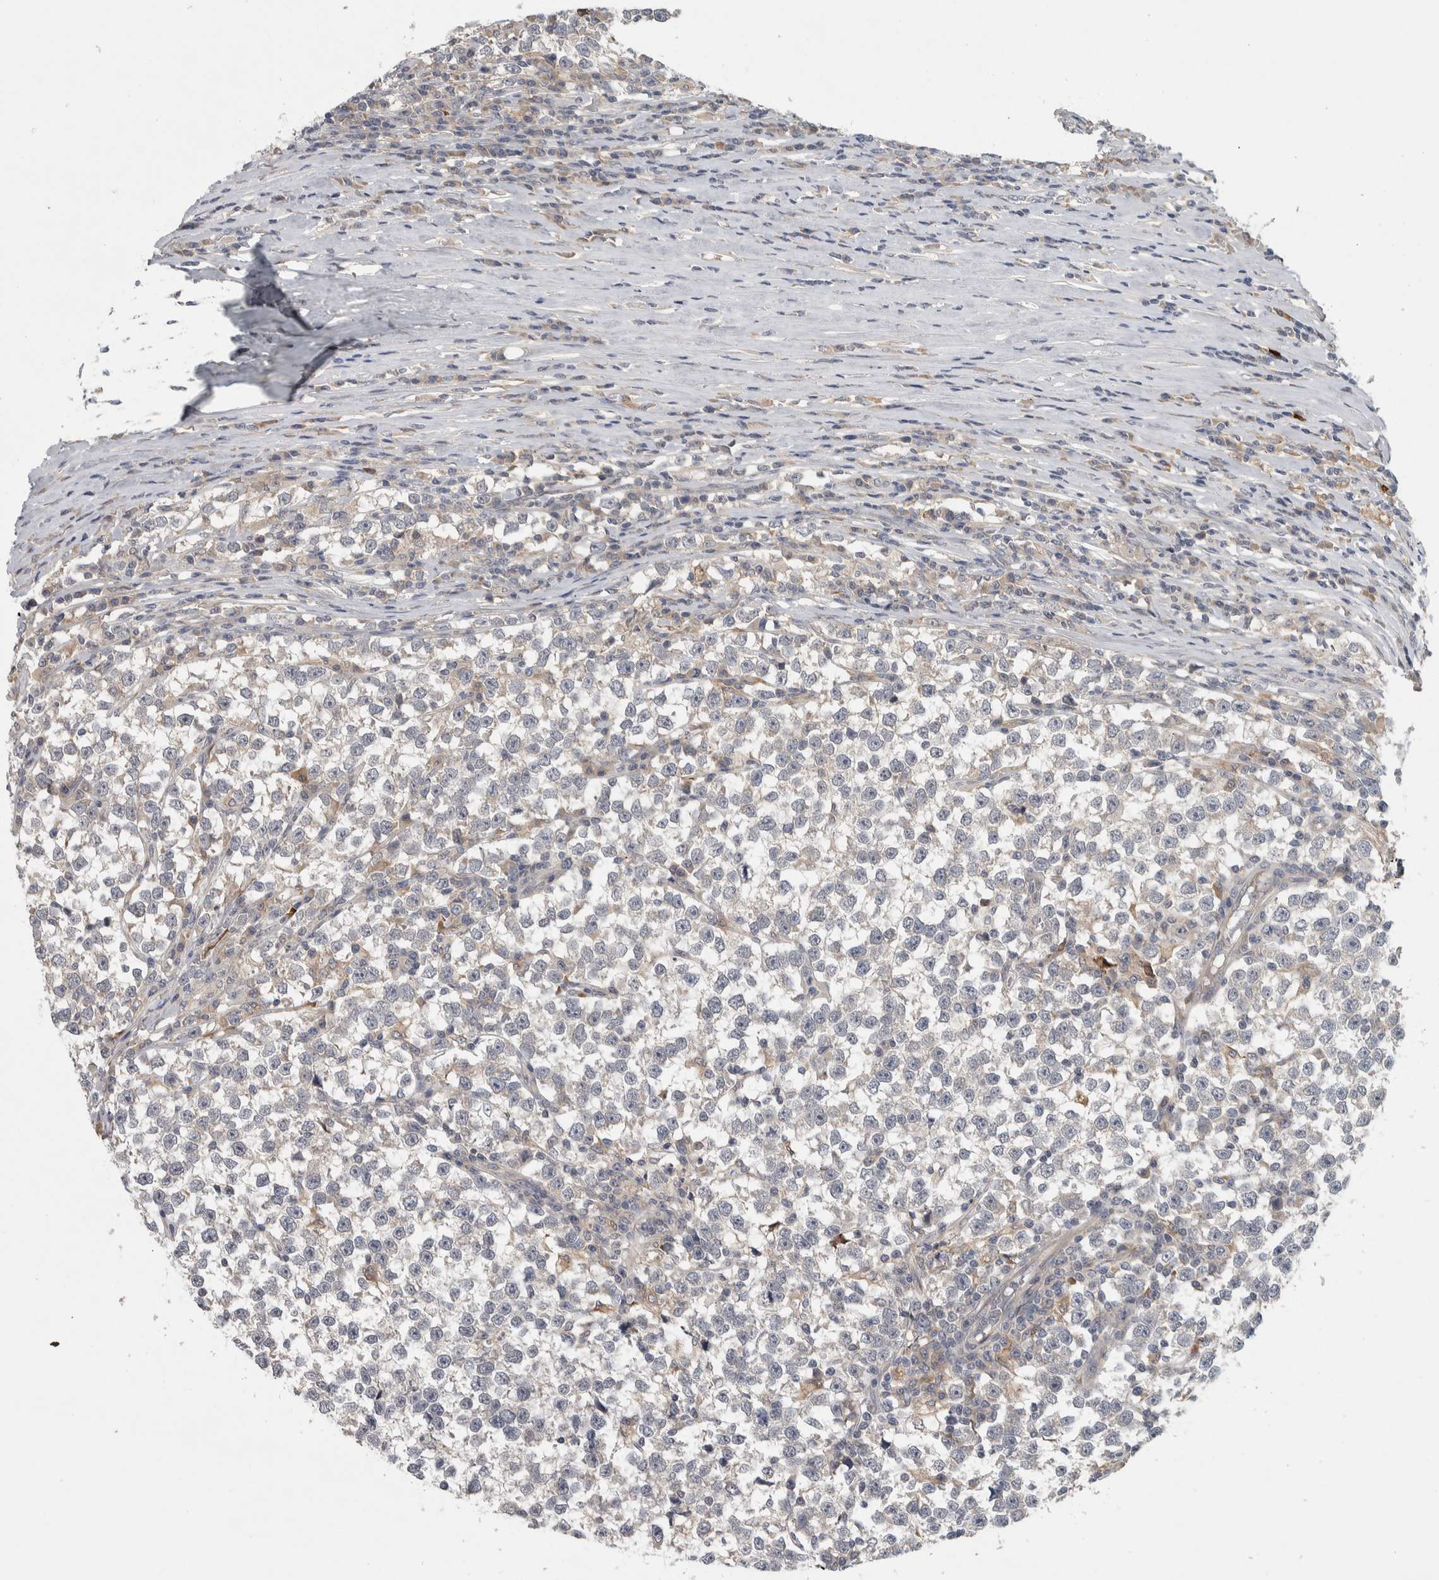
{"staining": {"intensity": "negative", "quantity": "none", "location": "none"}, "tissue": "testis cancer", "cell_type": "Tumor cells", "image_type": "cancer", "snomed": [{"axis": "morphology", "description": "Normal tissue, NOS"}, {"axis": "morphology", "description": "Seminoma, NOS"}, {"axis": "topography", "description": "Testis"}], "caption": "A photomicrograph of human testis cancer (seminoma) is negative for staining in tumor cells.", "gene": "ADPRM", "patient": {"sex": "male", "age": 43}}